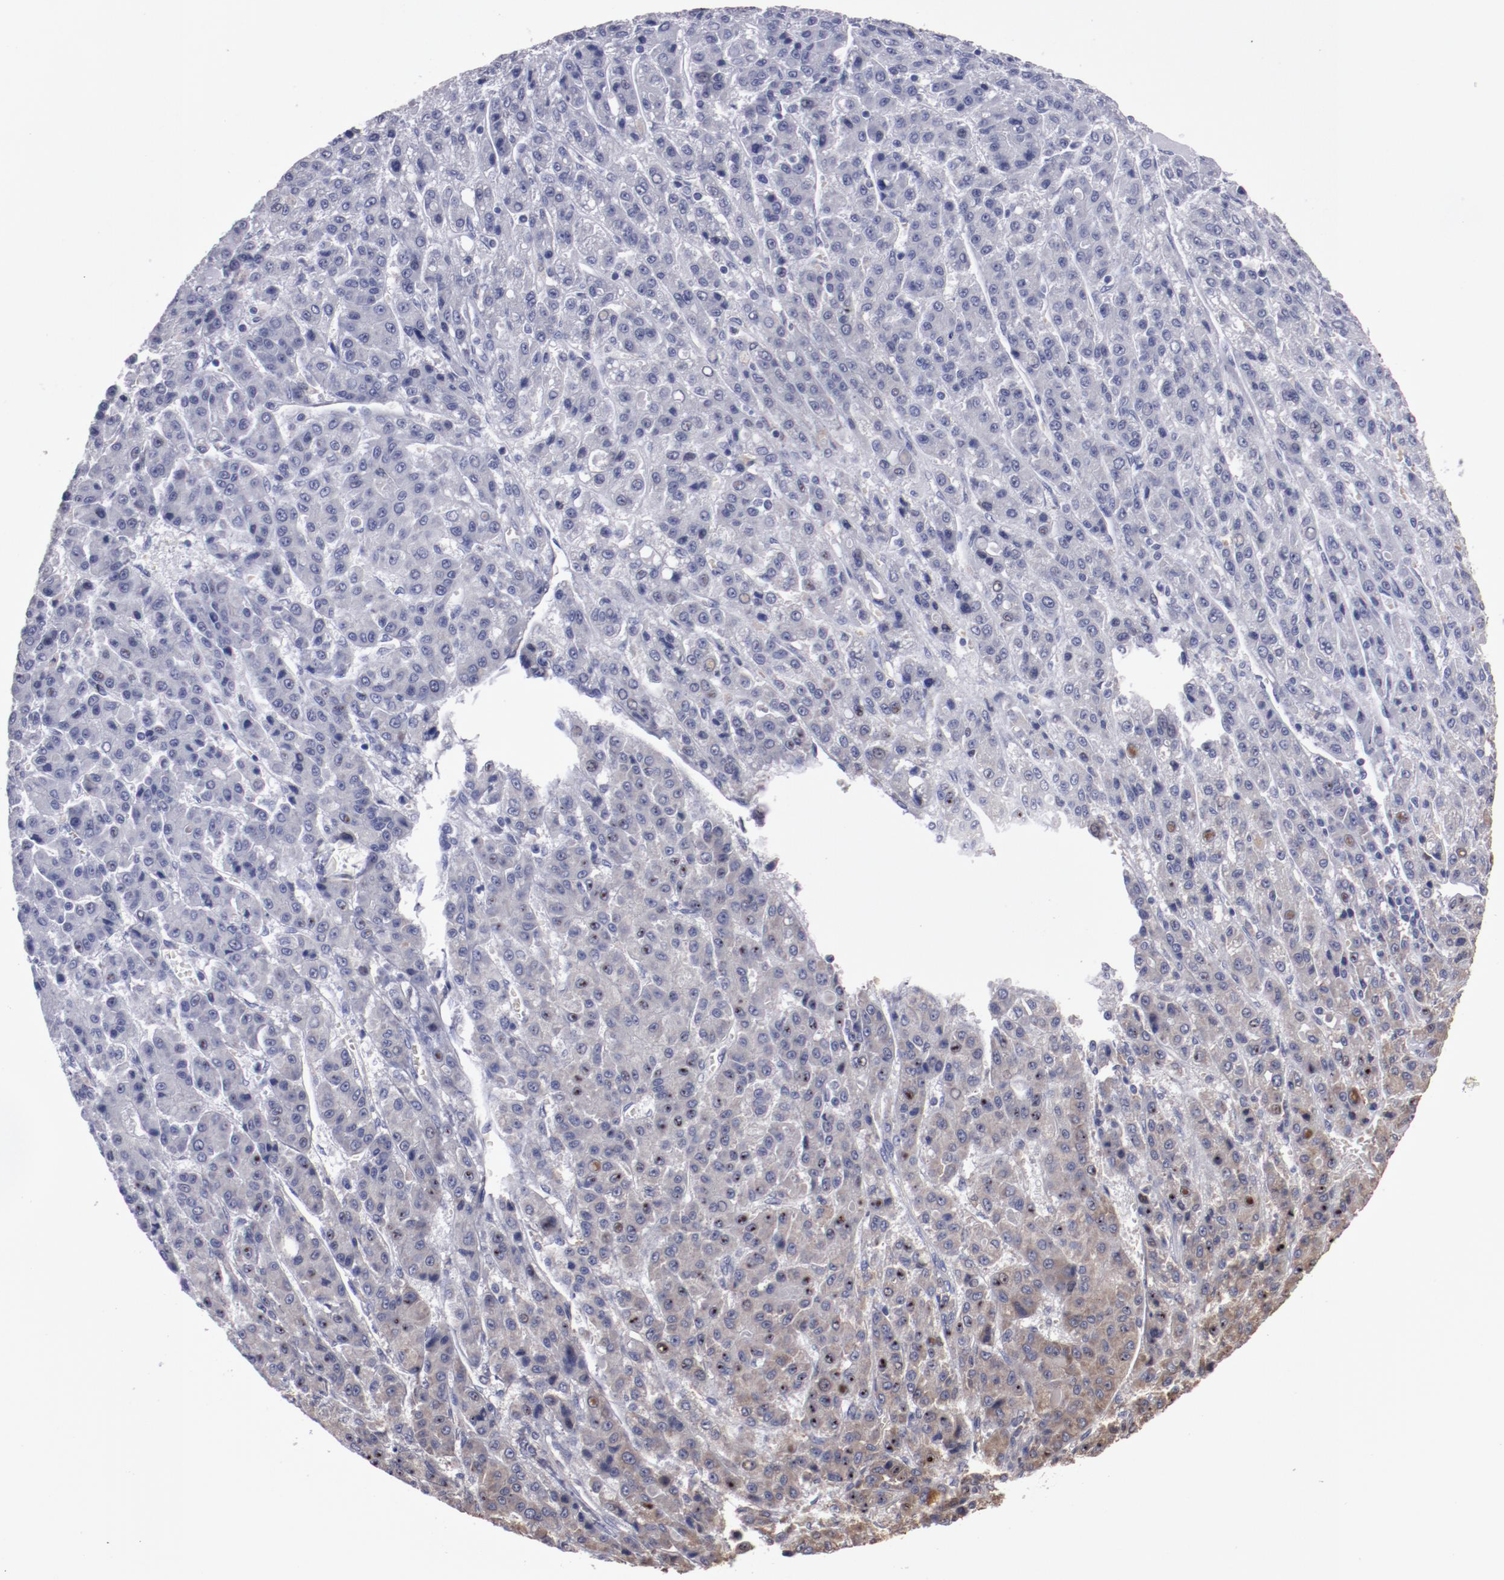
{"staining": {"intensity": "weak", "quantity": "<25%", "location": "cytoplasmic/membranous"}, "tissue": "liver cancer", "cell_type": "Tumor cells", "image_type": "cancer", "snomed": [{"axis": "morphology", "description": "Carcinoma, Hepatocellular, NOS"}, {"axis": "topography", "description": "Liver"}], "caption": "Photomicrograph shows no protein positivity in tumor cells of liver cancer (hepatocellular carcinoma) tissue.", "gene": "RPS4Y1", "patient": {"sex": "male", "age": 70}}